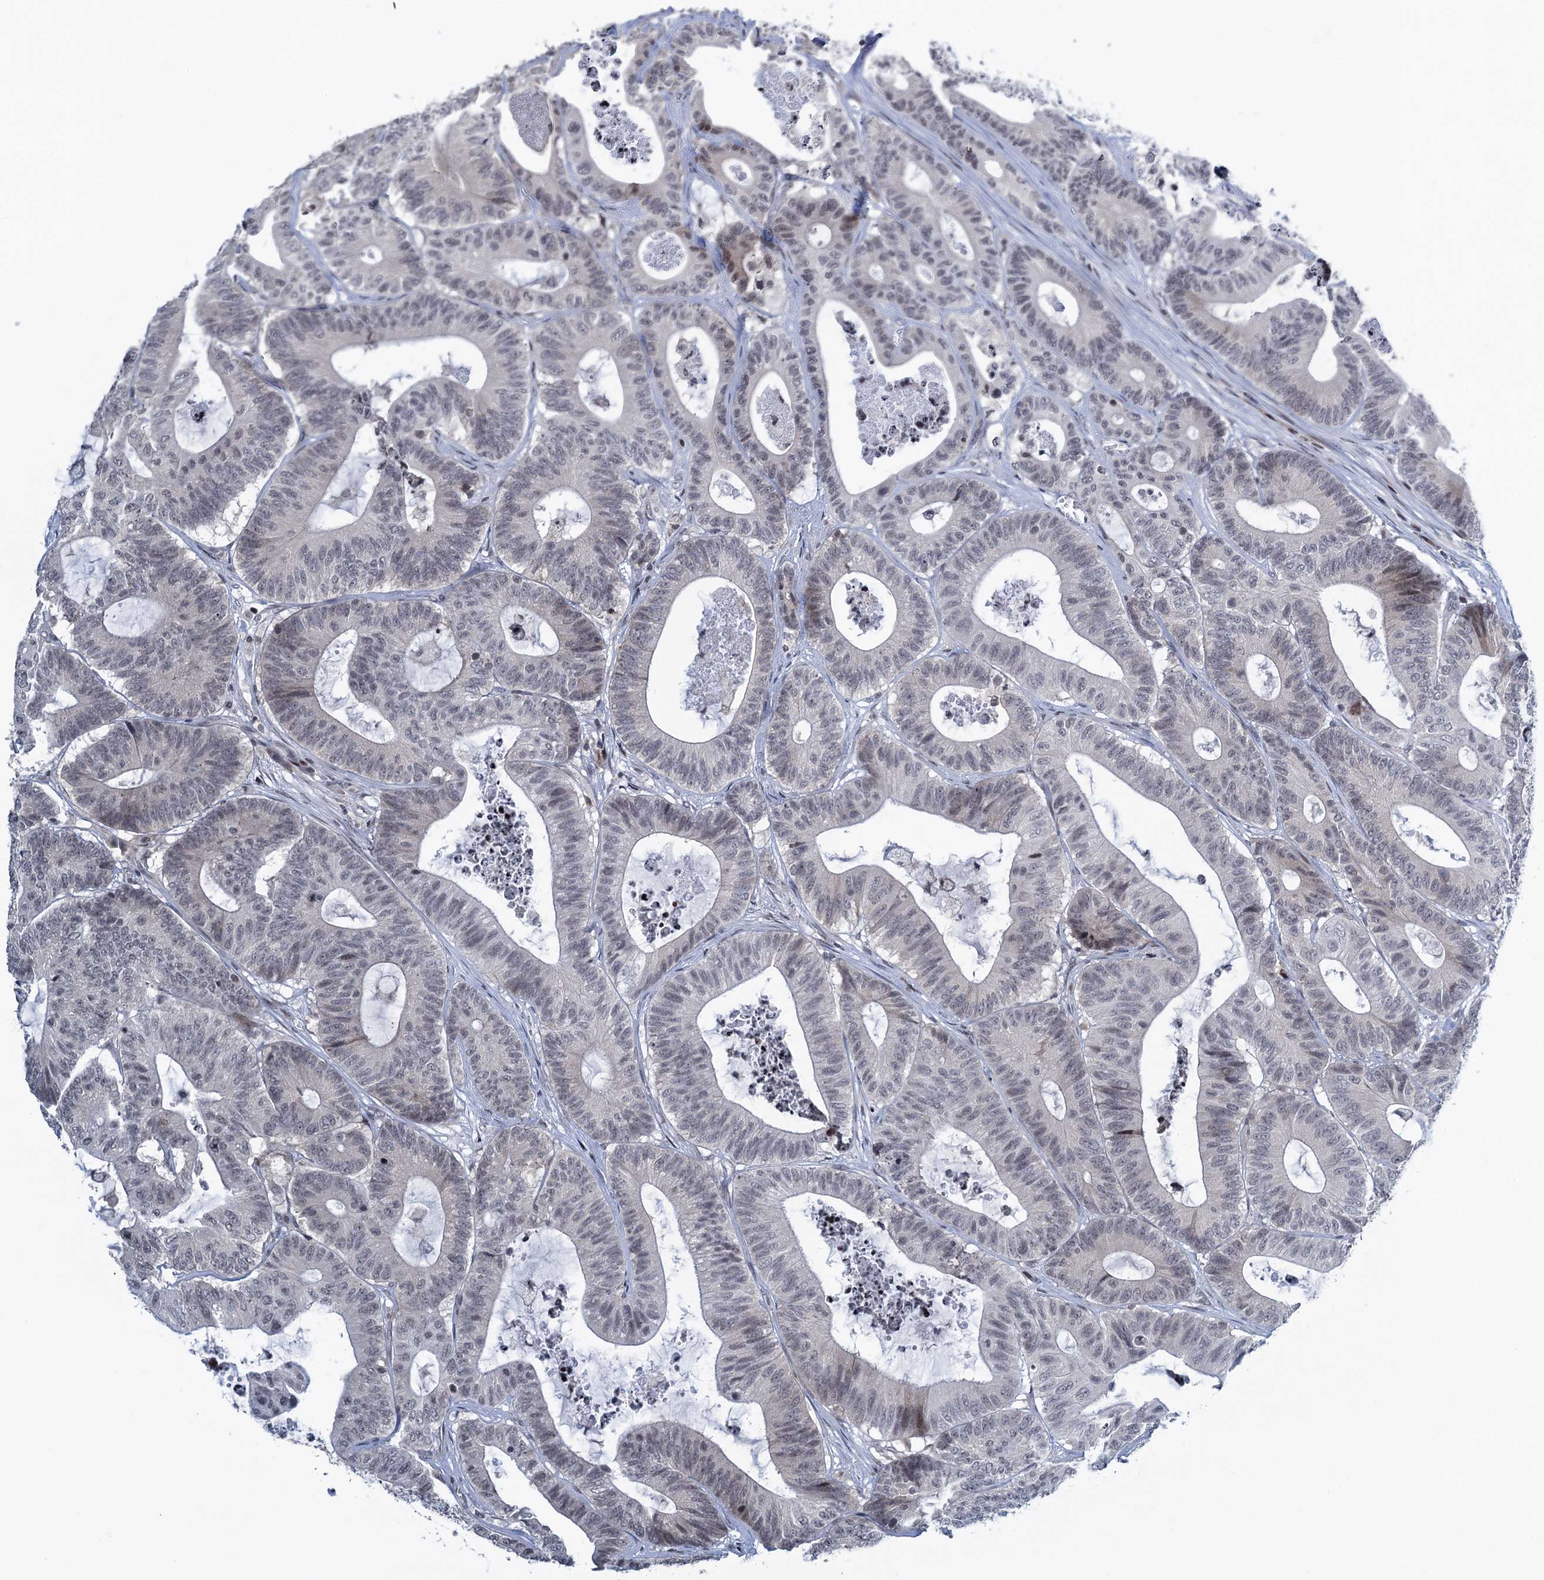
{"staining": {"intensity": "negative", "quantity": "none", "location": "none"}, "tissue": "colorectal cancer", "cell_type": "Tumor cells", "image_type": "cancer", "snomed": [{"axis": "morphology", "description": "Adenocarcinoma, NOS"}, {"axis": "topography", "description": "Colon"}], "caption": "Adenocarcinoma (colorectal) stained for a protein using IHC demonstrates no expression tumor cells.", "gene": "FYB1", "patient": {"sex": "female", "age": 84}}